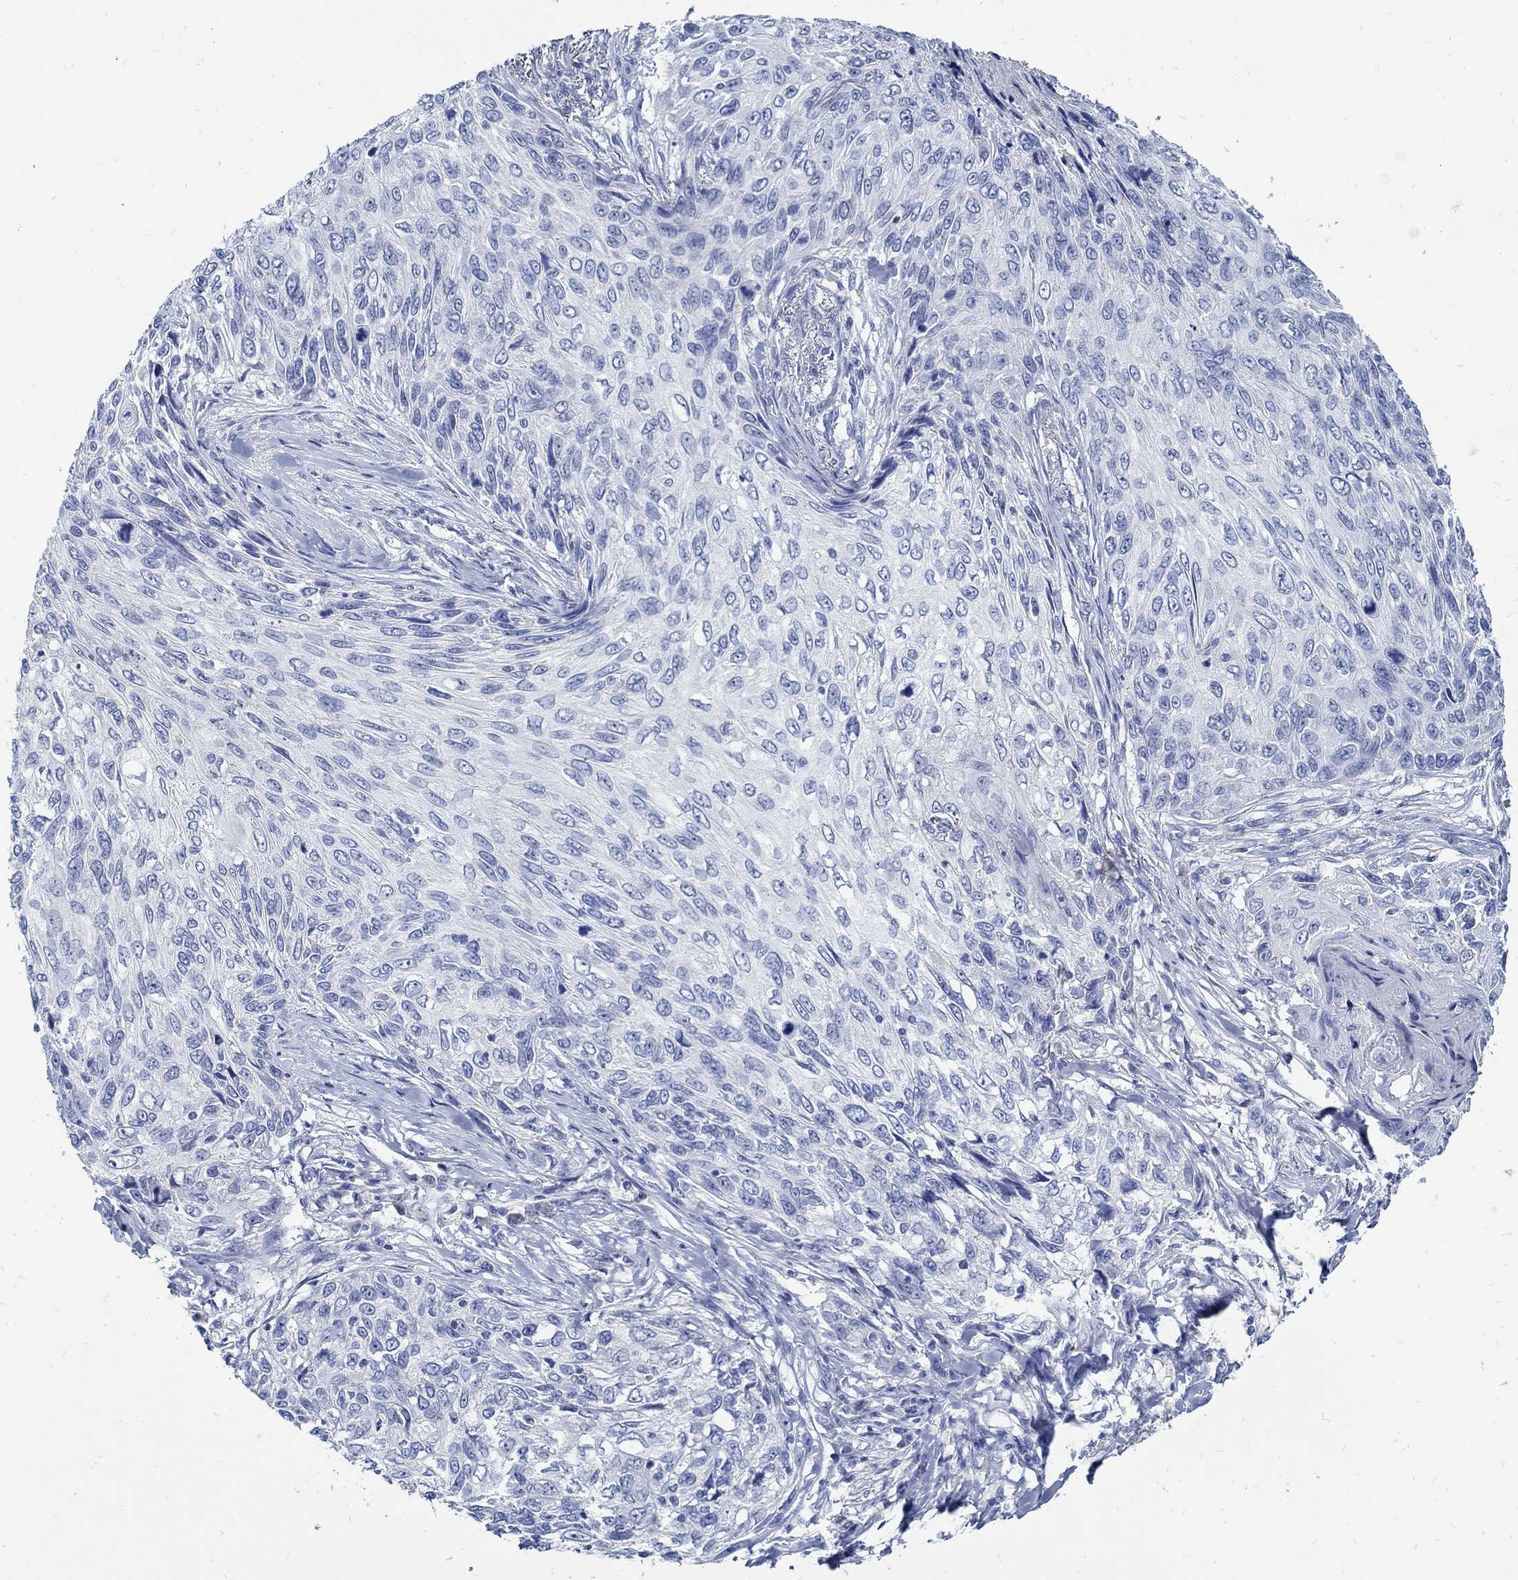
{"staining": {"intensity": "negative", "quantity": "none", "location": "none"}, "tissue": "skin cancer", "cell_type": "Tumor cells", "image_type": "cancer", "snomed": [{"axis": "morphology", "description": "Squamous cell carcinoma, NOS"}, {"axis": "topography", "description": "Skin"}], "caption": "Skin squamous cell carcinoma was stained to show a protein in brown. There is no significant expression in tumor cells.", "gene": "PAX9", "patient": {"sex": "male", "age": 92}}